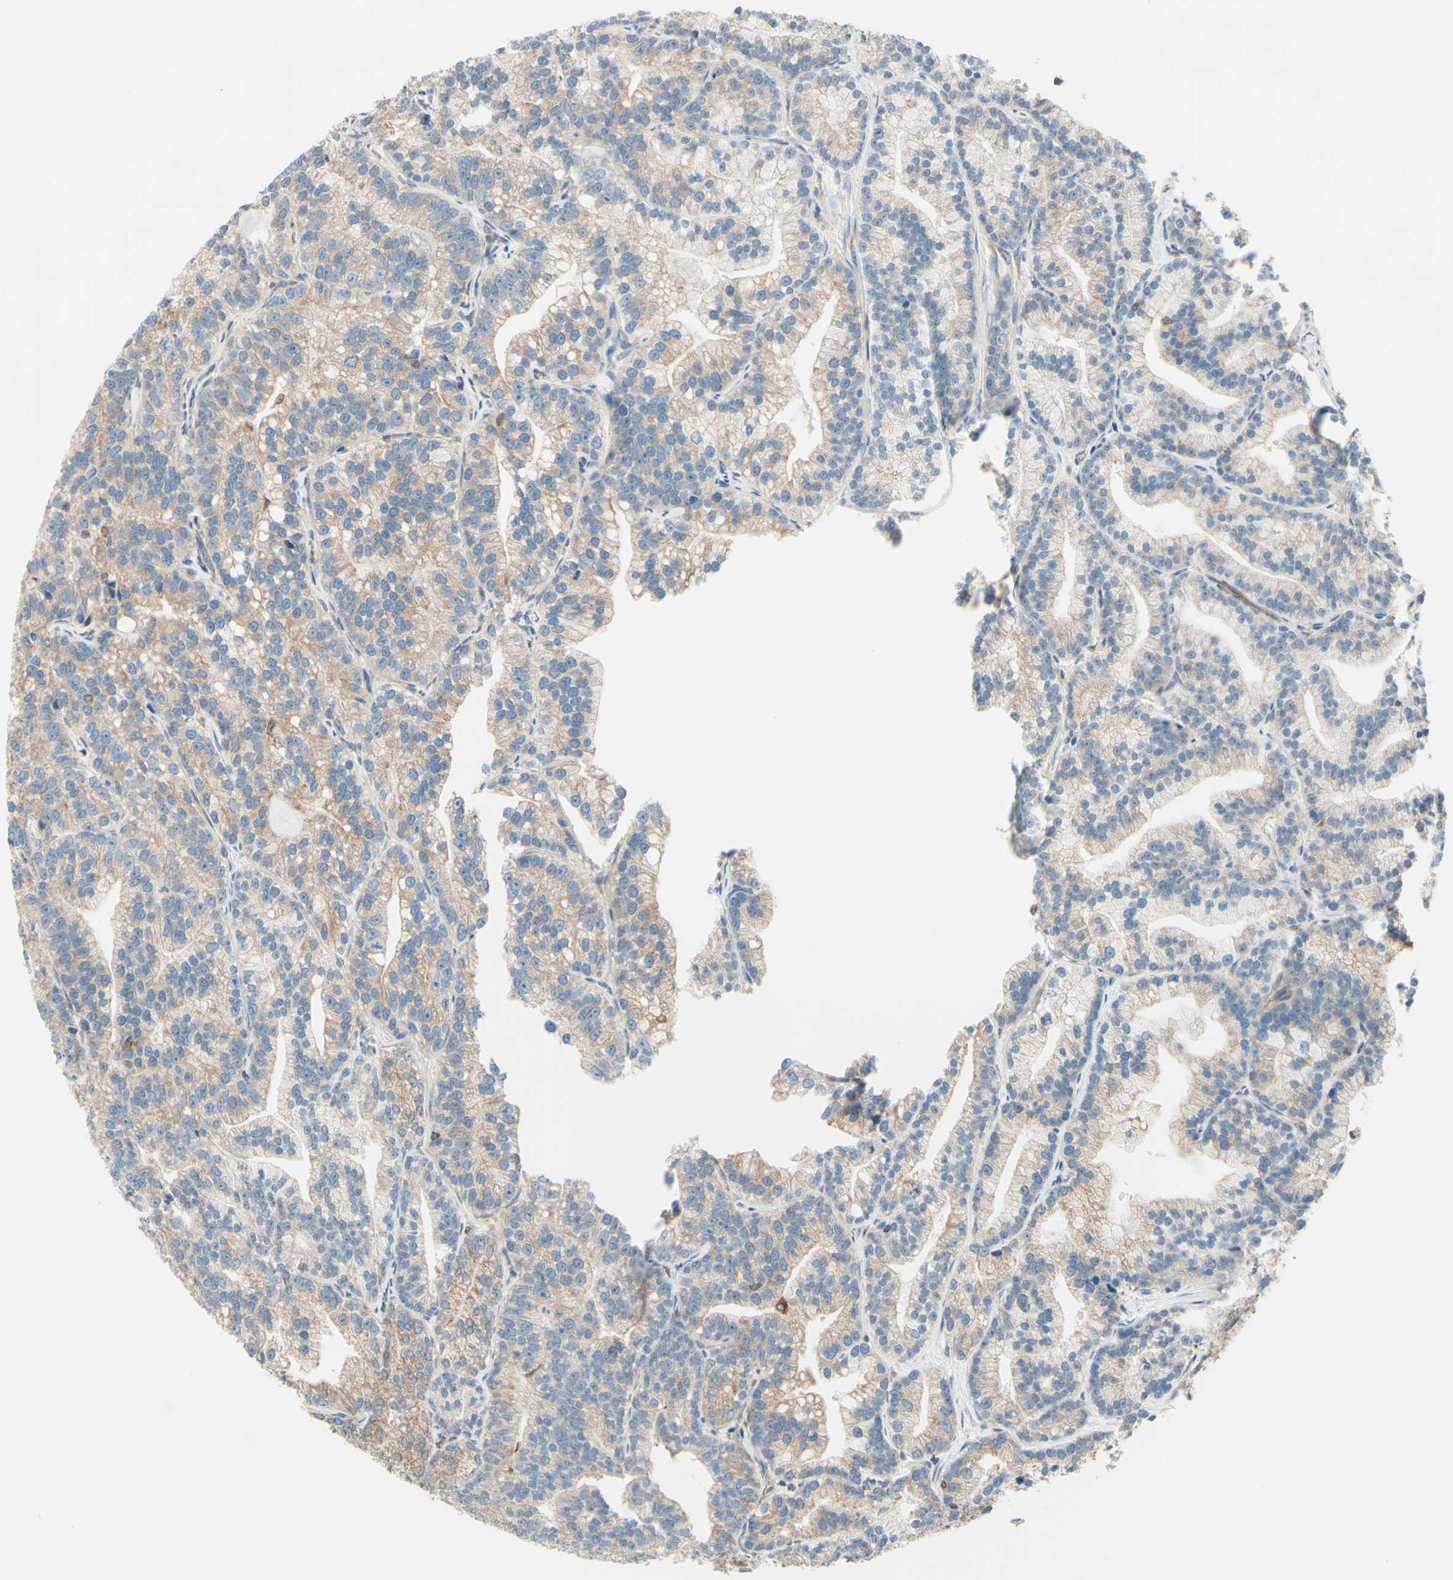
{"staining": {"intensity": "moderate", "quantity": ">75%", "location": "cytoplasmic/membranous"}, "tissue": "prostate cancer", "cell_type": "Tumor cells", "image_type": "cancer", "snomed": [{"axis": "morphology", "description": "Adenocarcinoma, Low grade"}, {"axis": "topography", "description": "Prostate"}], "caption": "Protein analysis of prostate cancer (adenocarcinoma (low-grade)) tissue demonstrates moderate cytoplasmic/membranous positivity in approximately >75% of tumor cells.", "gene": "DNAJB11", "patient": {"sex": "male", "age": 89}}